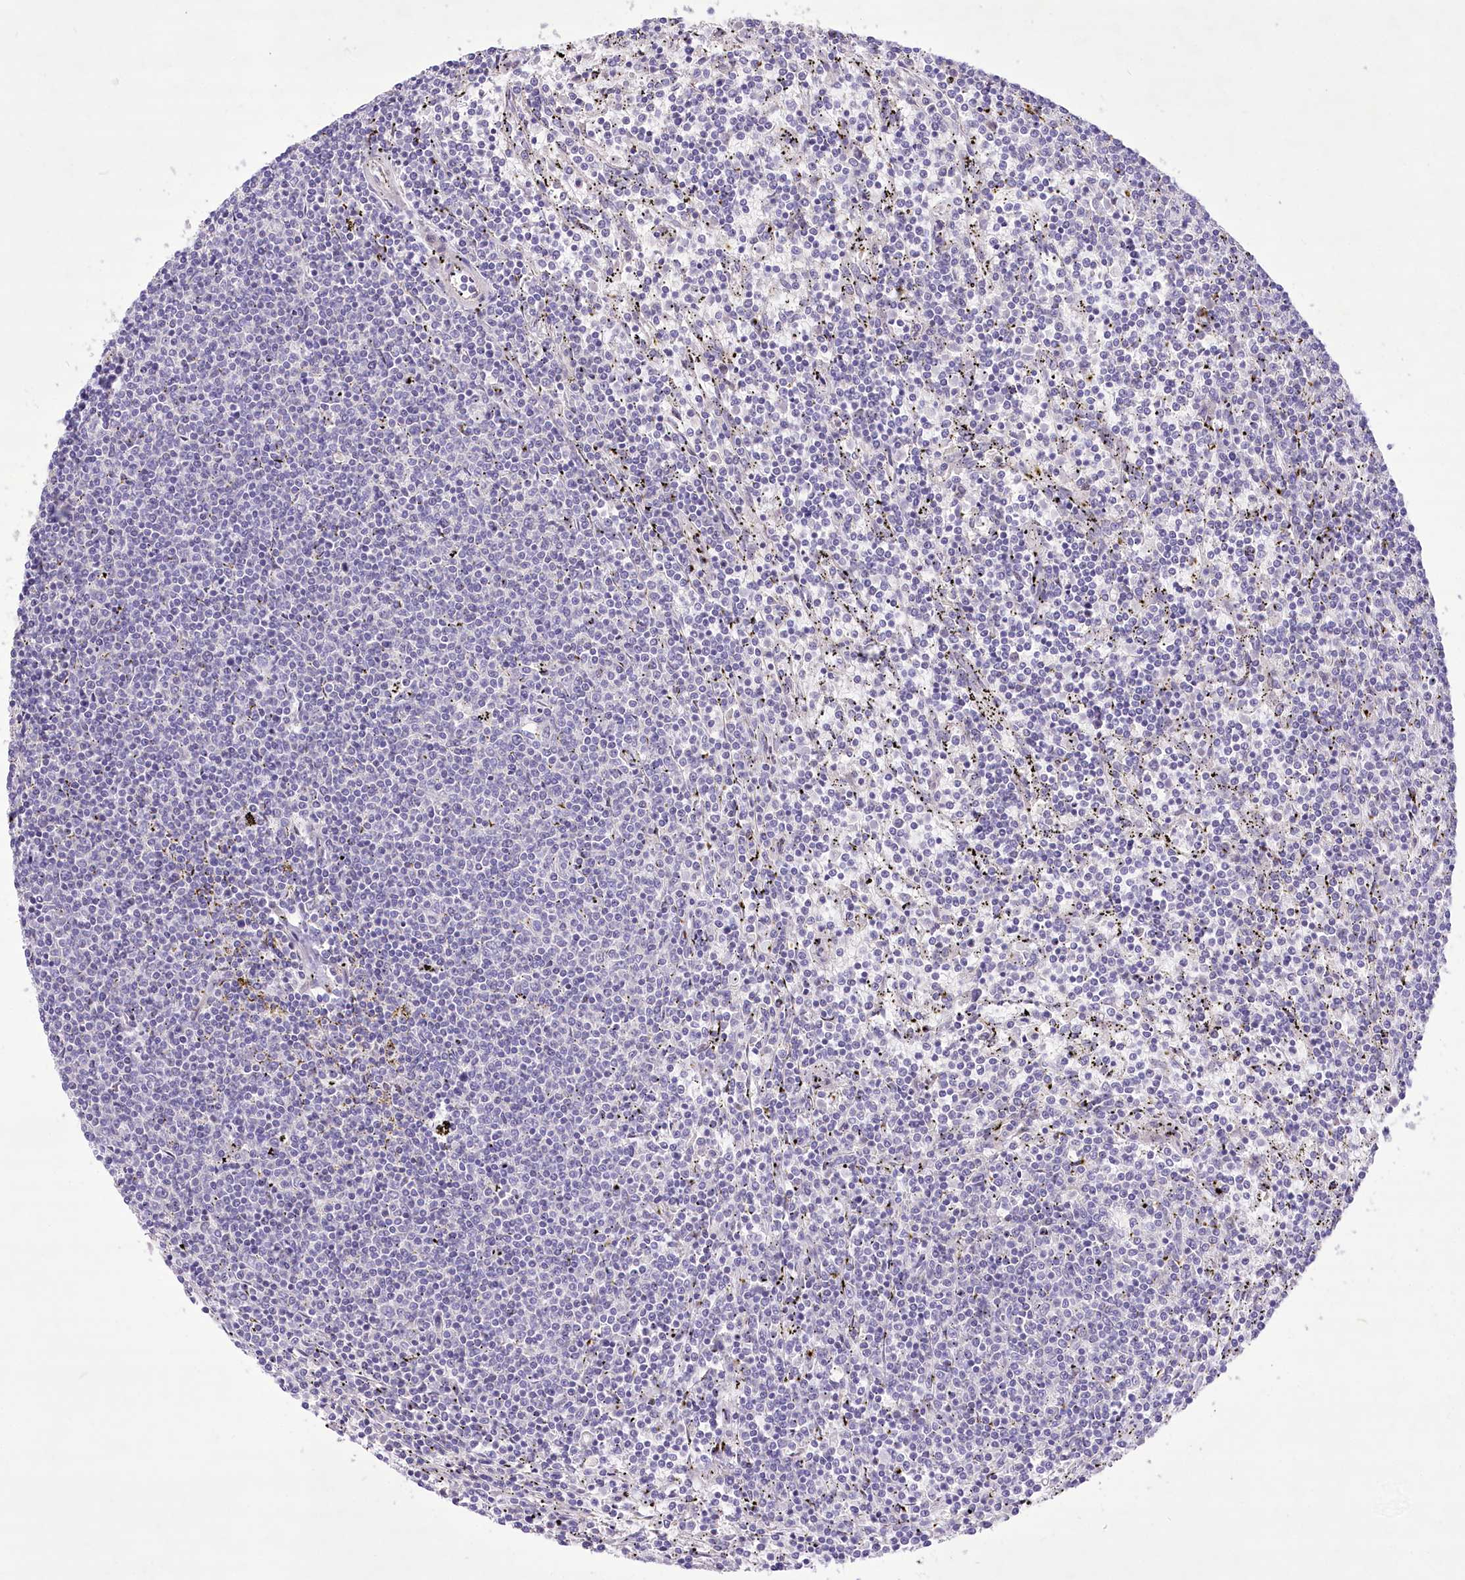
{"staining": {"intensity": "negative", "quantity": "none", "location": "none"}, "tissue": "lymphoma", "cell_type": "Tumor cells", "image_type": "cancer", "snomed": [{"axis": "morphology", "description": "Malignant lymphoma, non-Hodgkin's type, Low grade"}, {"axis": "topography", "description": "Spleen"}], "caption": "Immunohistochemistry micrograph of low-grade malignant lymphoma, non-Hodgkin's type stained for a protein (brown), which demonstrates no expression in tumor cells. Nuclei are stained in blue.", "gene": "ANGPTL3", "patient": {"sex": "female", "age": 50}}